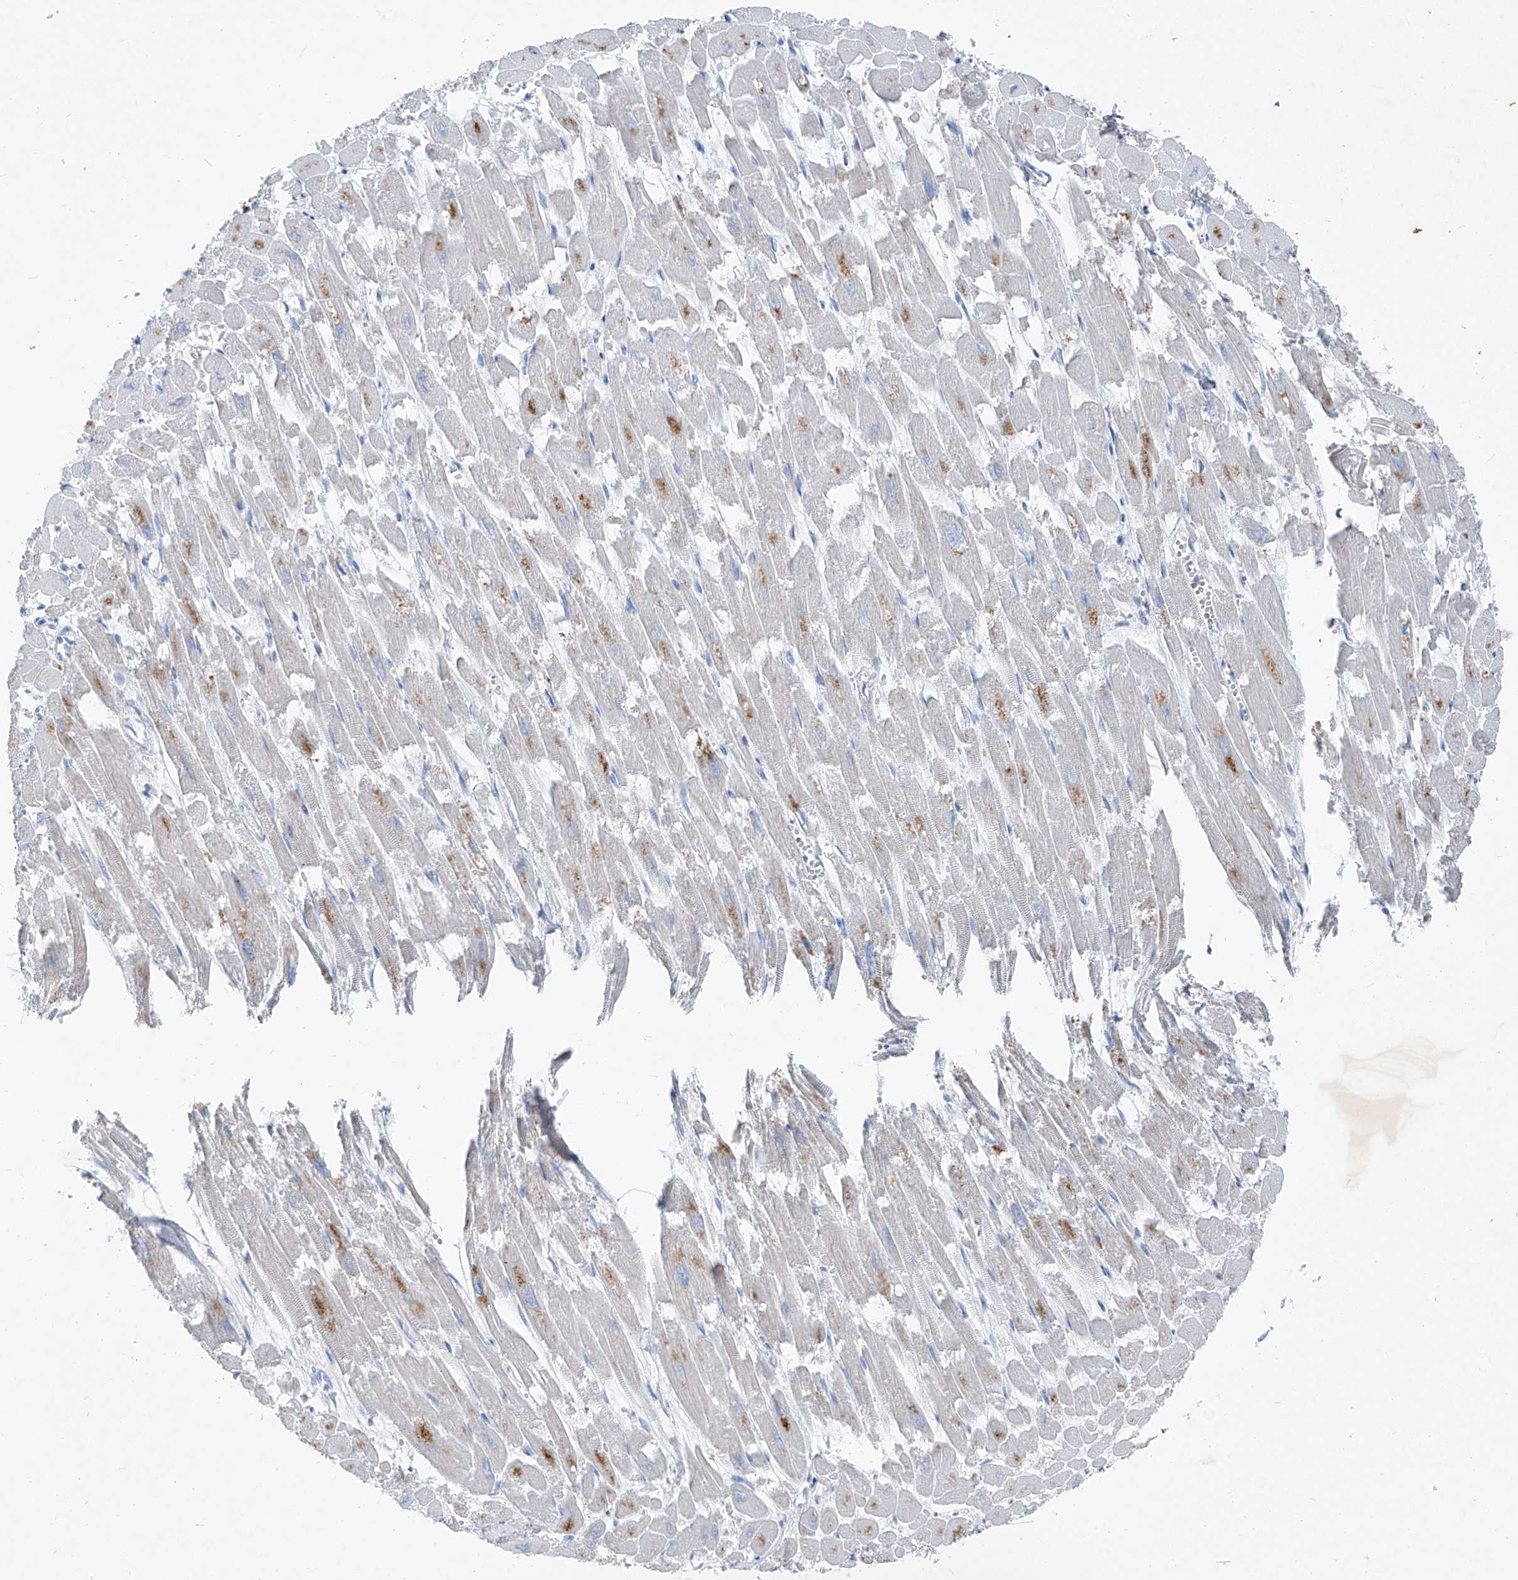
{"staining": {"intensity": "negative", "quantity": "none", "location": "none"}, "tissue": "heart muscle", "cell_type": "Cardiomyocytes", "image_type": "normal", "snomed": [{"axis": "morphology", "description": "Normal tissue, NOS"}, {"axis": "topography", "description": "Heart"}], "caption": "Cardiomyocytes are negative for brown protein staining in benign heart muscle. (Immunohistochemistry (ihc), brightfield microscopy, high magnification).", "gene": "IFI27", "patient": {"sex": "male", "age": 54}}